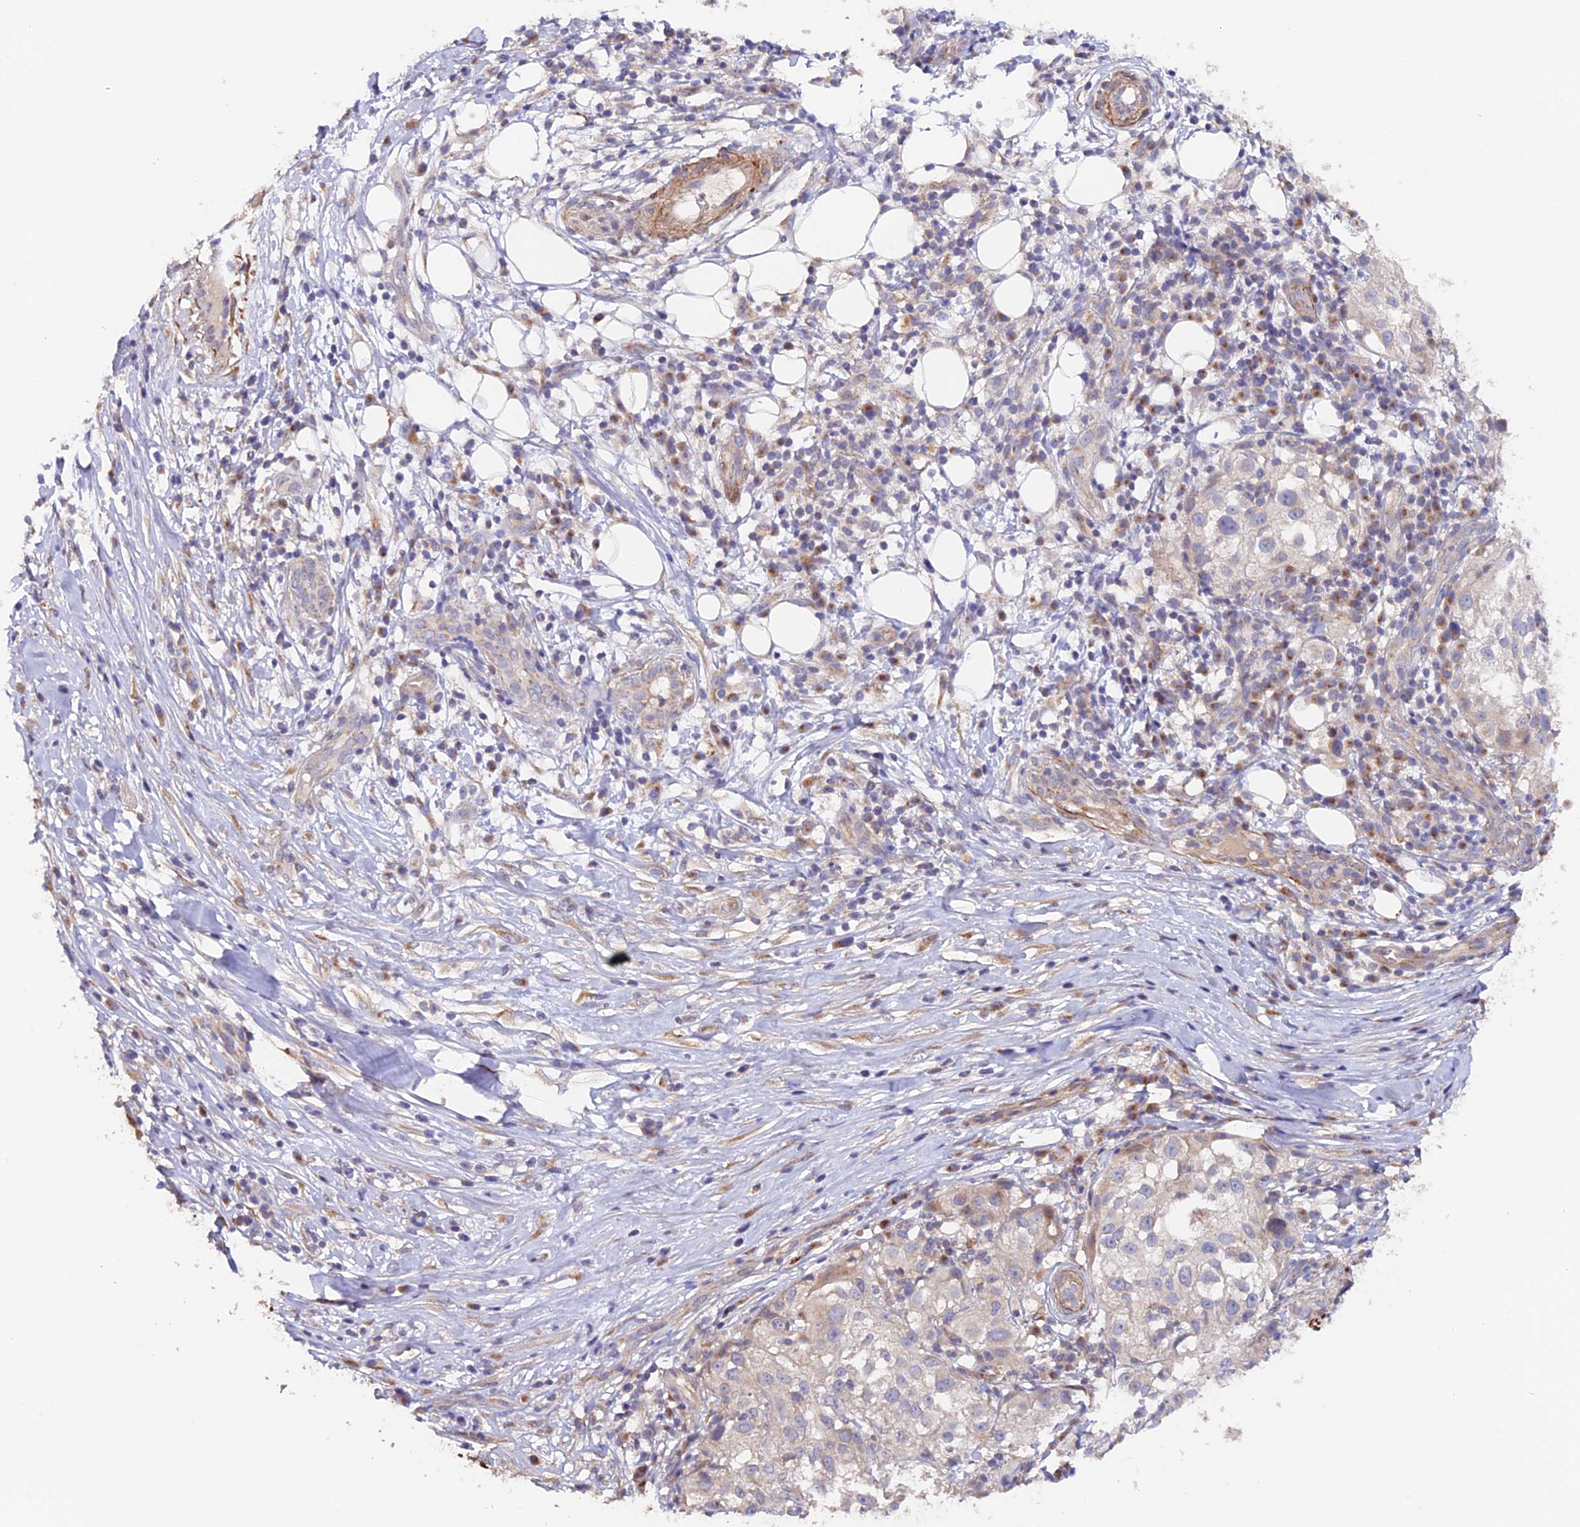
{"staining": {"intensity": "weak", "quantity": "<25%", "location": "cytoplasmic/membranous"}, "tissue": "melanoma", "cell_type": "Tumor cells", "image_type": "cancer", "snomed": [{"axis": "morphology", "description": "Necrosis, NOS"}, {"axis": "morphology", "description": "Malignant melanoma, NOS"}, {"axis": "topography", "description": "Skin"}], "caption": "High power microscopy histopathology image of an IHC micrograph of malignant melanoma, revealing no significant staining in tumor cells.", "gene": "TANGO6", "patient": {"sex": "female", "age": 87}}